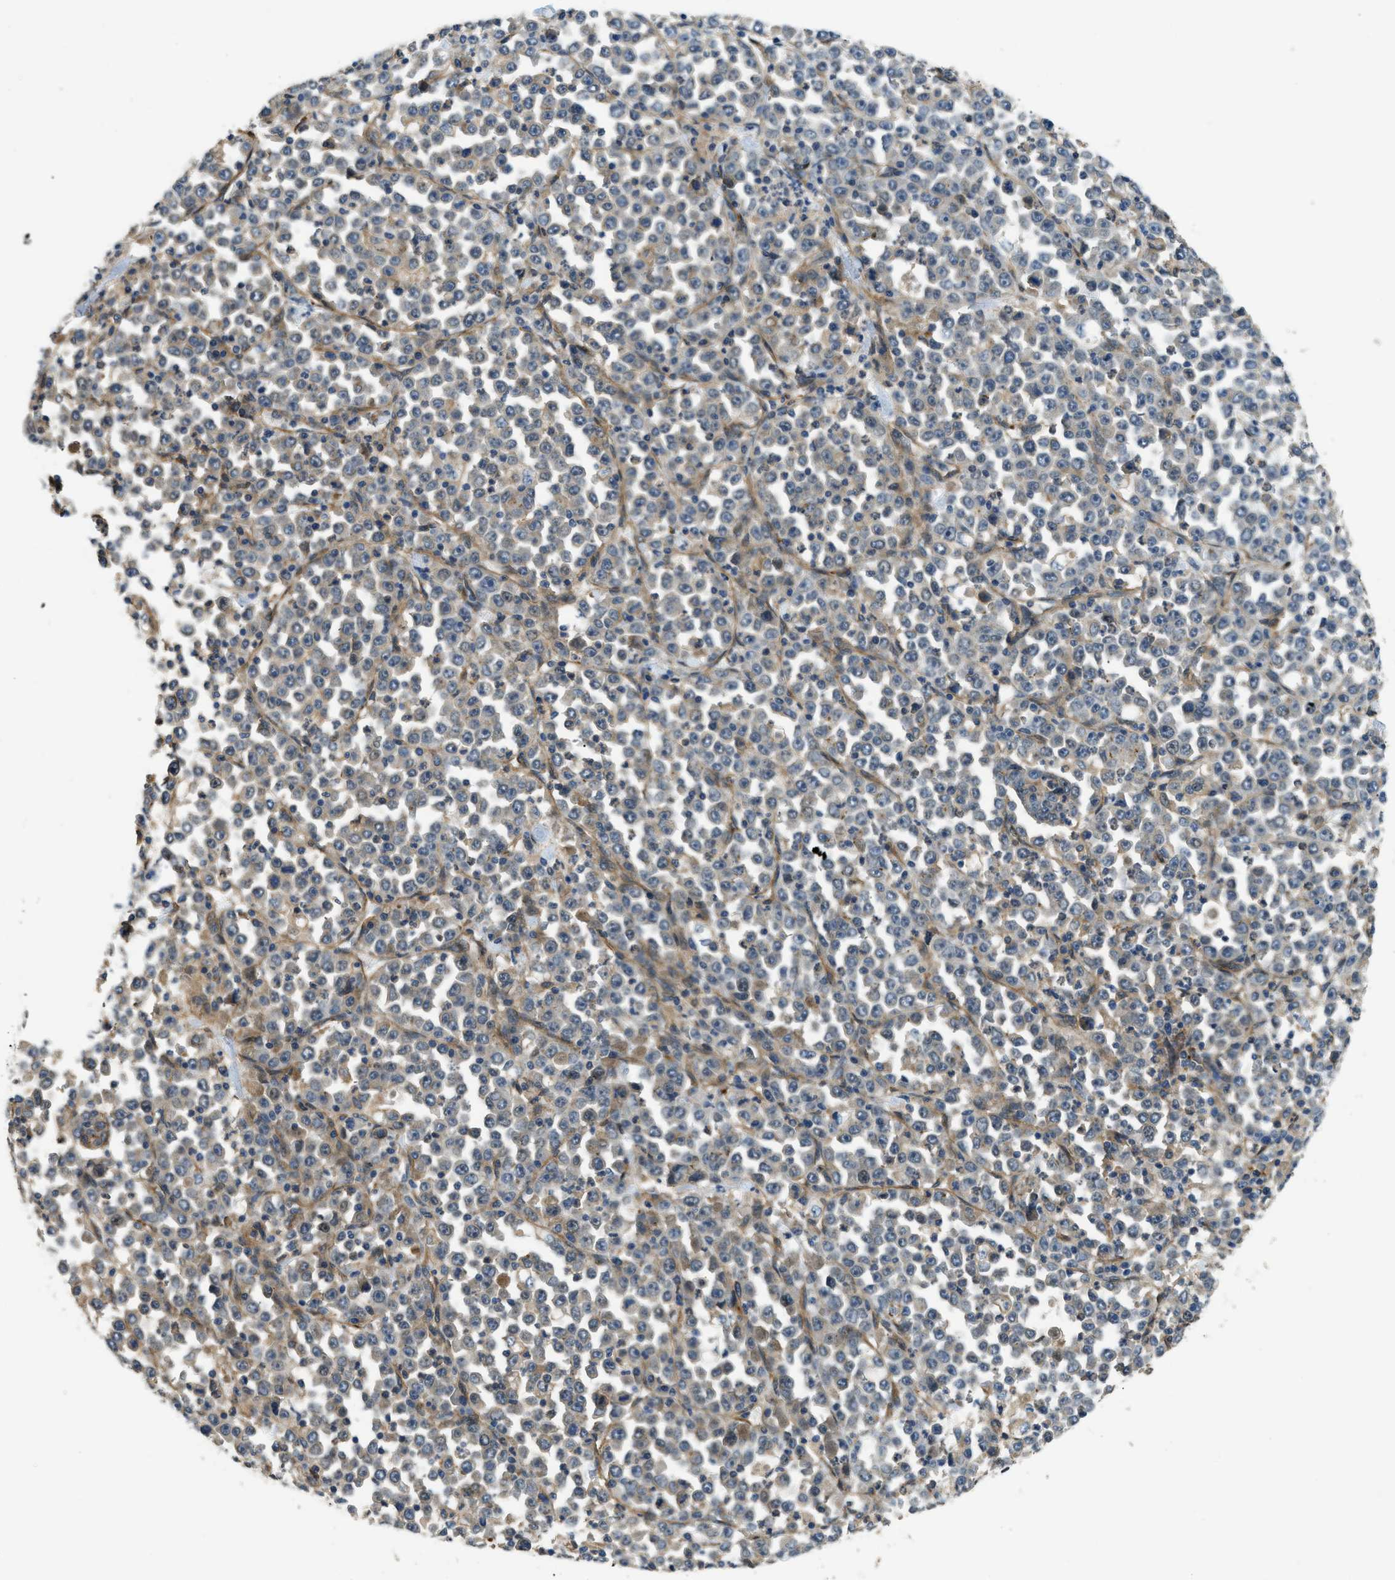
{"staining": {"intensity": "weak", "quantity": "<25%", "location": "cytoplasmic/membranous"}, "tissue": "stomach cancer", "cell_type": "Tumor cells", "image_type": "cancer", "snomed": [{"axis": "morphology", "description": "Normal tissue, NOS"}, {"axis": "morphology", "description": "Adenocarcinoma, NOS"}, {"axis": "topography", "description": "Stomach, upper"}, {"axis": "topography", "description": "Stomach"}], "caption": "Adenocarcinoma (stomach) was stained to show a protein in brown. There is no significant staining in tumor cells. The staining was performed using DAB to visualize the protein expression in brown, while the nuclei were stained in blue with hematoxylin (Magnification: 20x).", "gene": "CGN", "patient": {"sex": "male", "age": 59}}